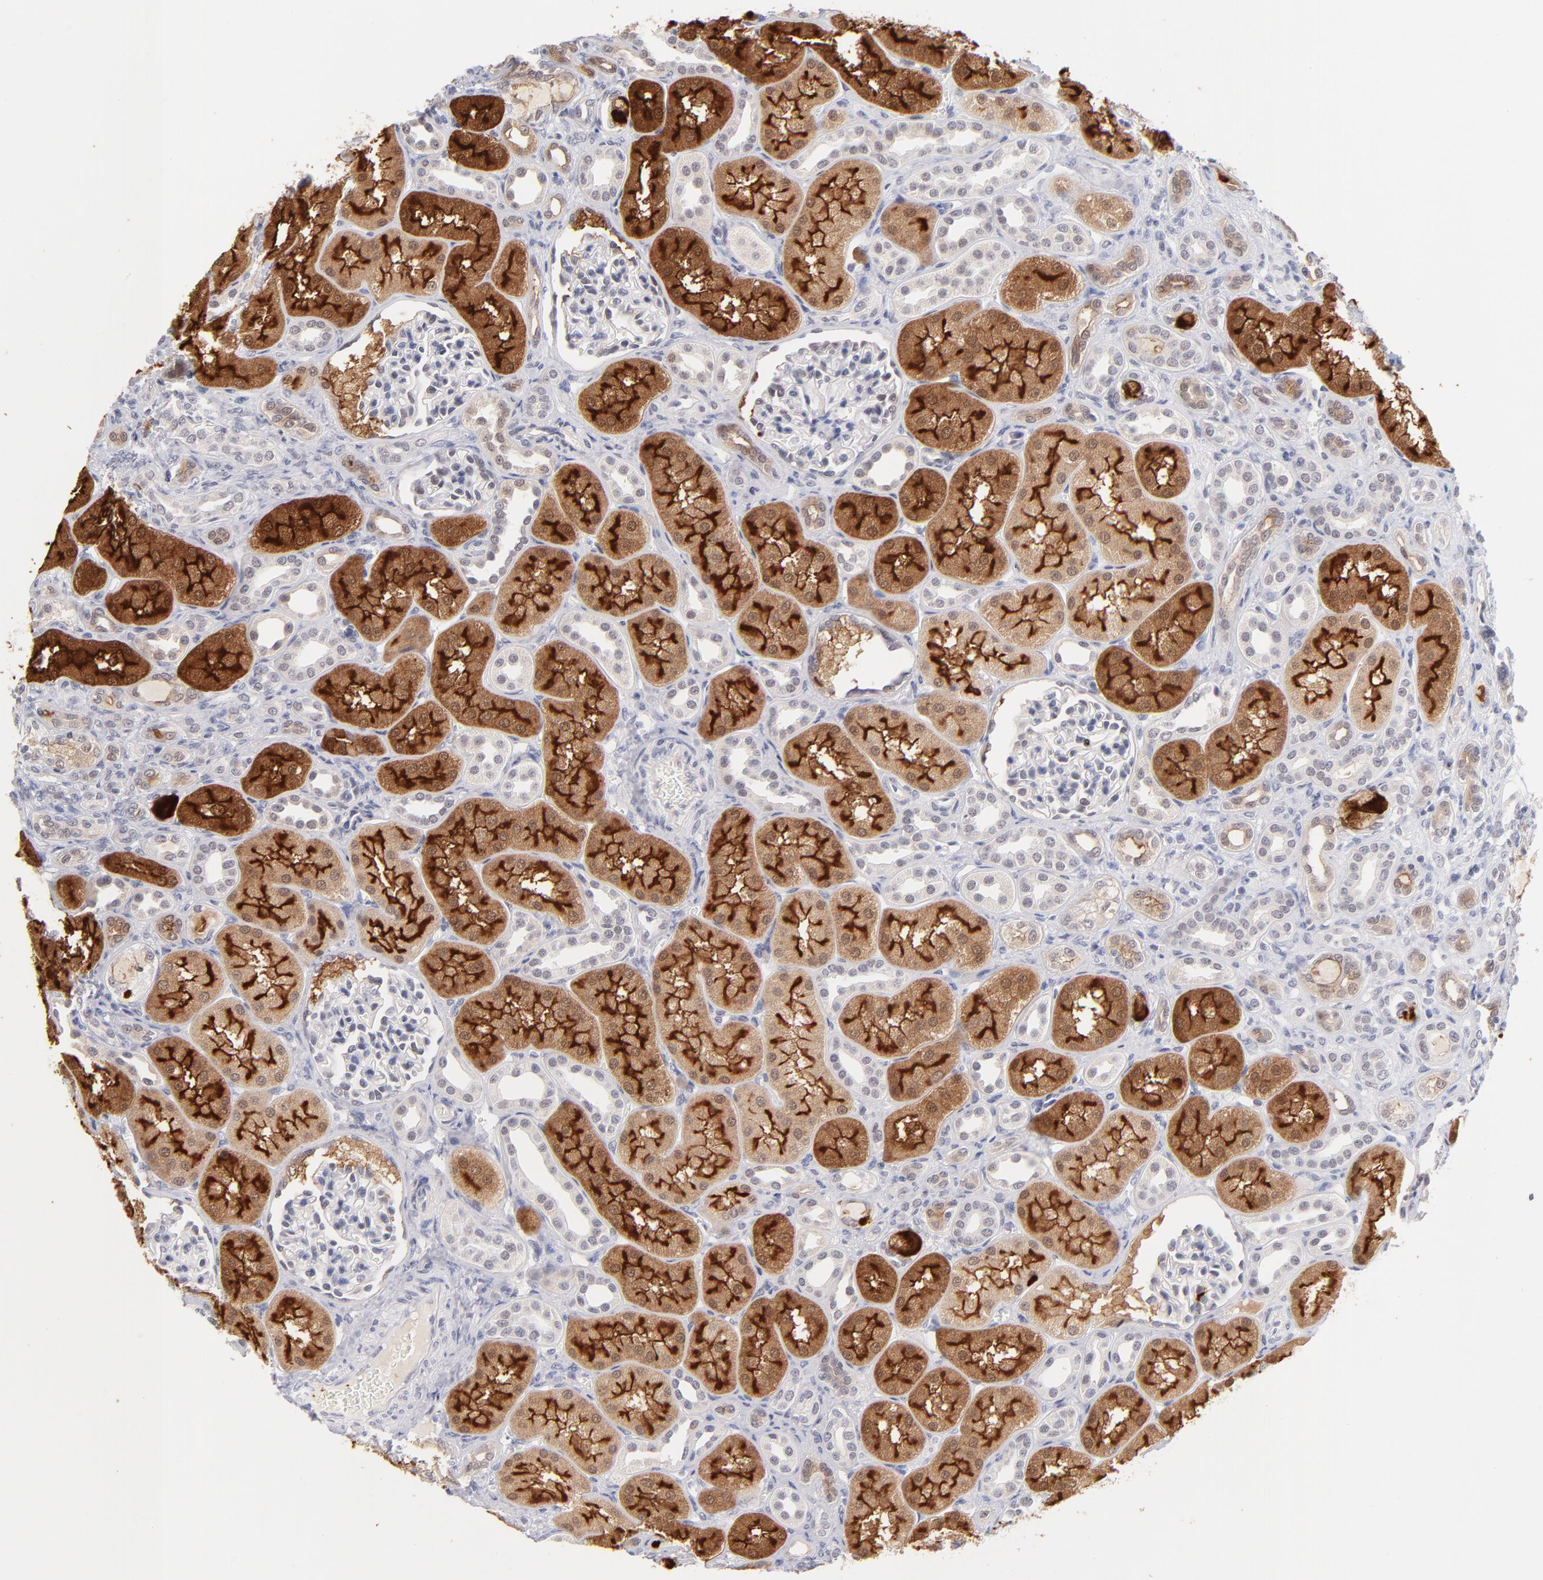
{"staining": {"intensity": "negative", "quantity": "none", "location": "none"}, "tissue": "kidney", "cell_type": "Cells in glomeruli", "image_type": "normal", "snomed": [{"axis": "morphology", "description": "Normal tissue, NOS"}, {"axis": "topography", "description": "Kidney"}], "caption": "This is an immunohistochemistry photomicrograph of normal kidney. There is no staining in cells in glomeruli.", "gene": "WSB1", "patient": {"sex": "male", "age": 7}}